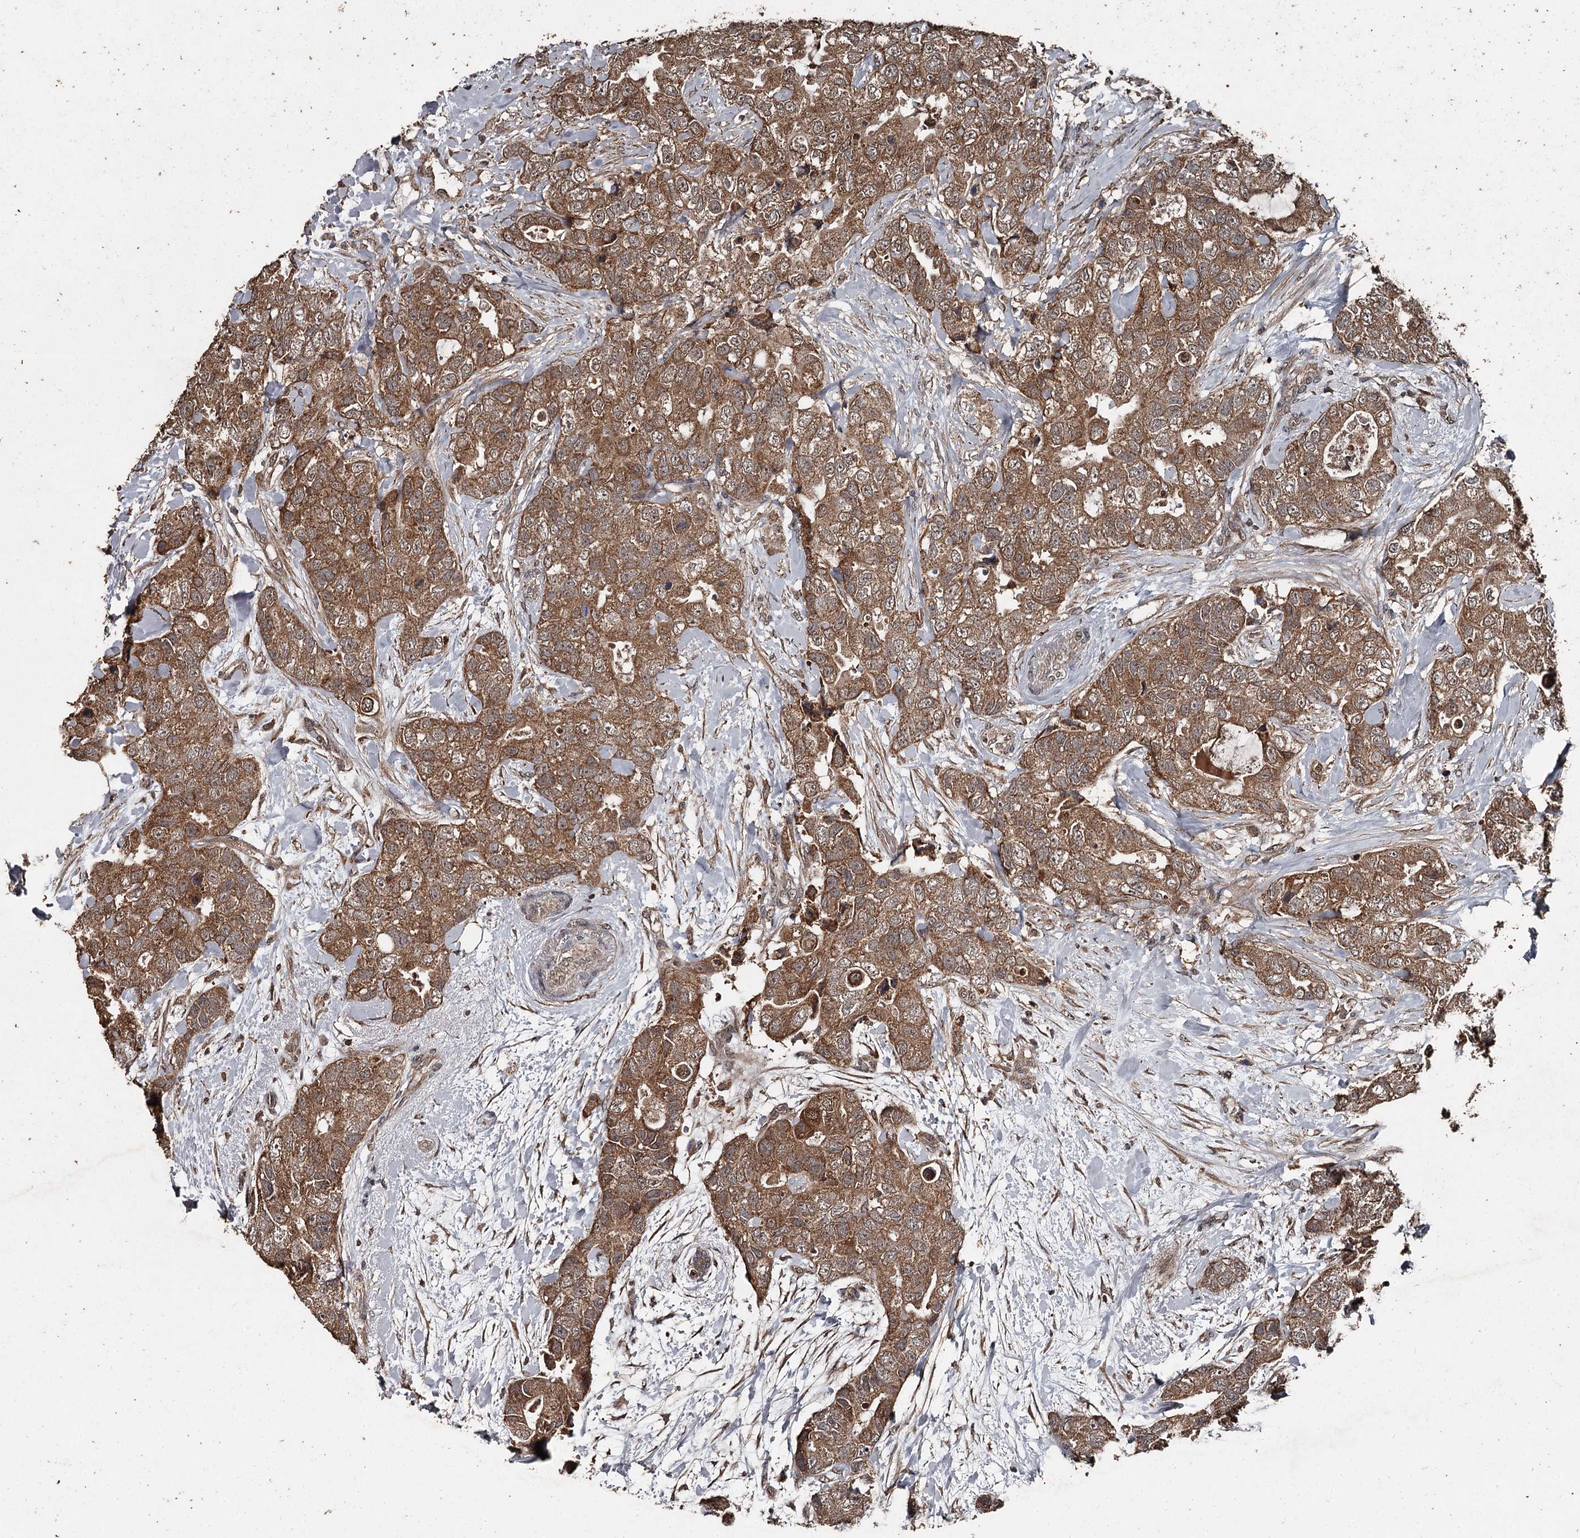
{"staining": {"intensity": "strong", "quantity": ">75%", "location": "cytoplasmic/membranous"}, "tissue": "breast cancer", "cell_type": "Tumor cells", "image_type": "cancer", "snomed": [{"axis": "morphology", "description": "Duct carcinoma"}, {"axis": "topography", "description": "Breast"}], "caption": "Immunohistochemical staining of breast intraductal carcinoma shows strong cytoplasmic/membranous protein staining in about >75% of tumor cells.", "gene": "WIPI1", "patient": {"sex": "female", "age": 62}}